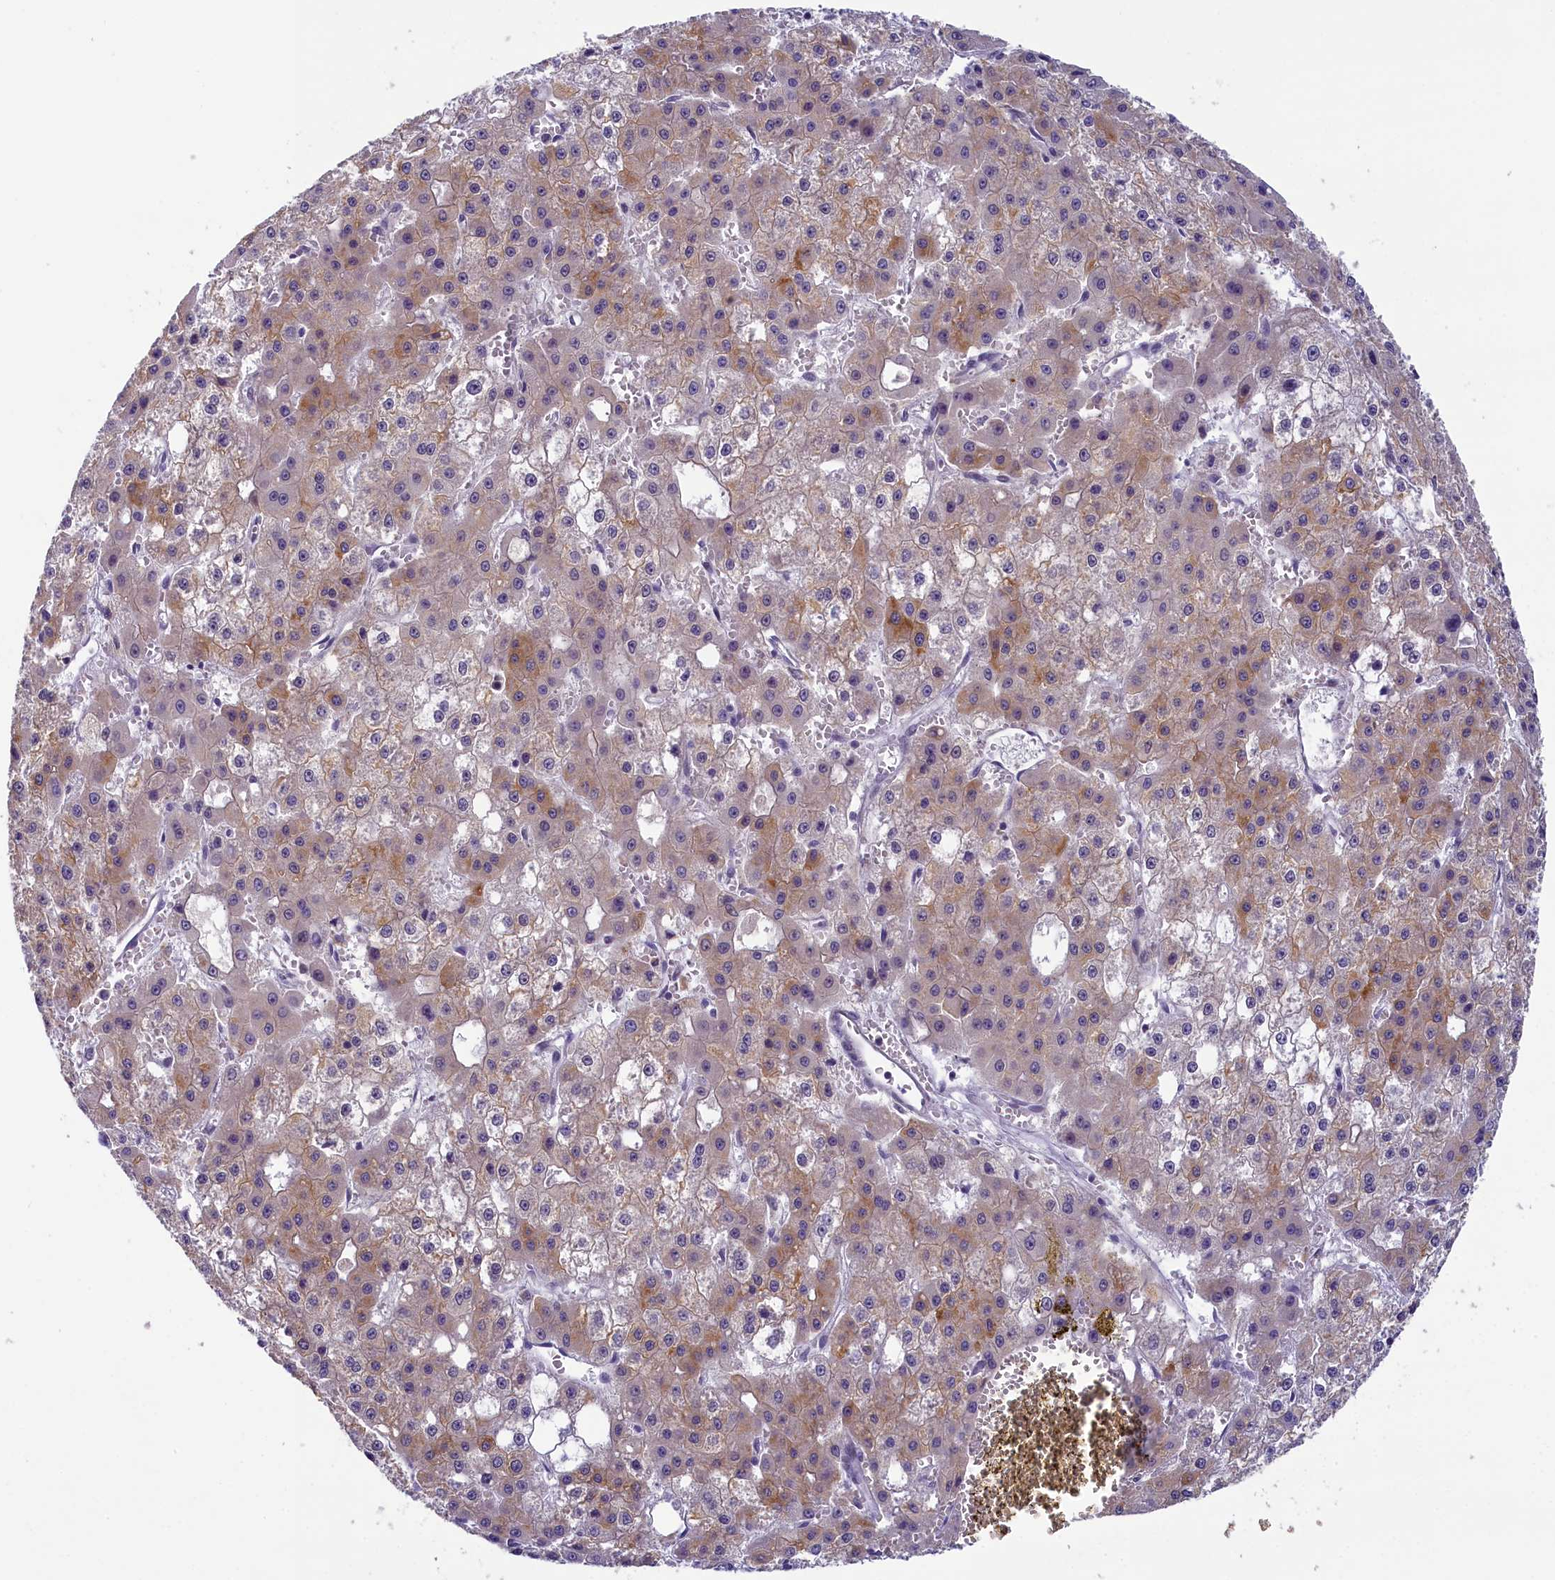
{"staining": {"intensity": "moderate", "quantity": ">75%", "location": "cytoplasmic/membranous"}, "tissue": "liver cancer", "cell_type": "Tumor cells", "image_type": "cancer", "snomed": [{"axis": "morphology", "description": "Carcinoma, Hepatocellular, NOS"}, {"axis": "topography", "description": "Liver"}], "caption": "Immunohistochemistry photomicrograph of human liver cancer stained for a protein (brown), which demonstrates medium levels of moderate cytoplasmic/membranous staining in approximately >75% of tumor cells.", "gene": "CRAMP1", "patient": {"sex": "male", "age": 47}}